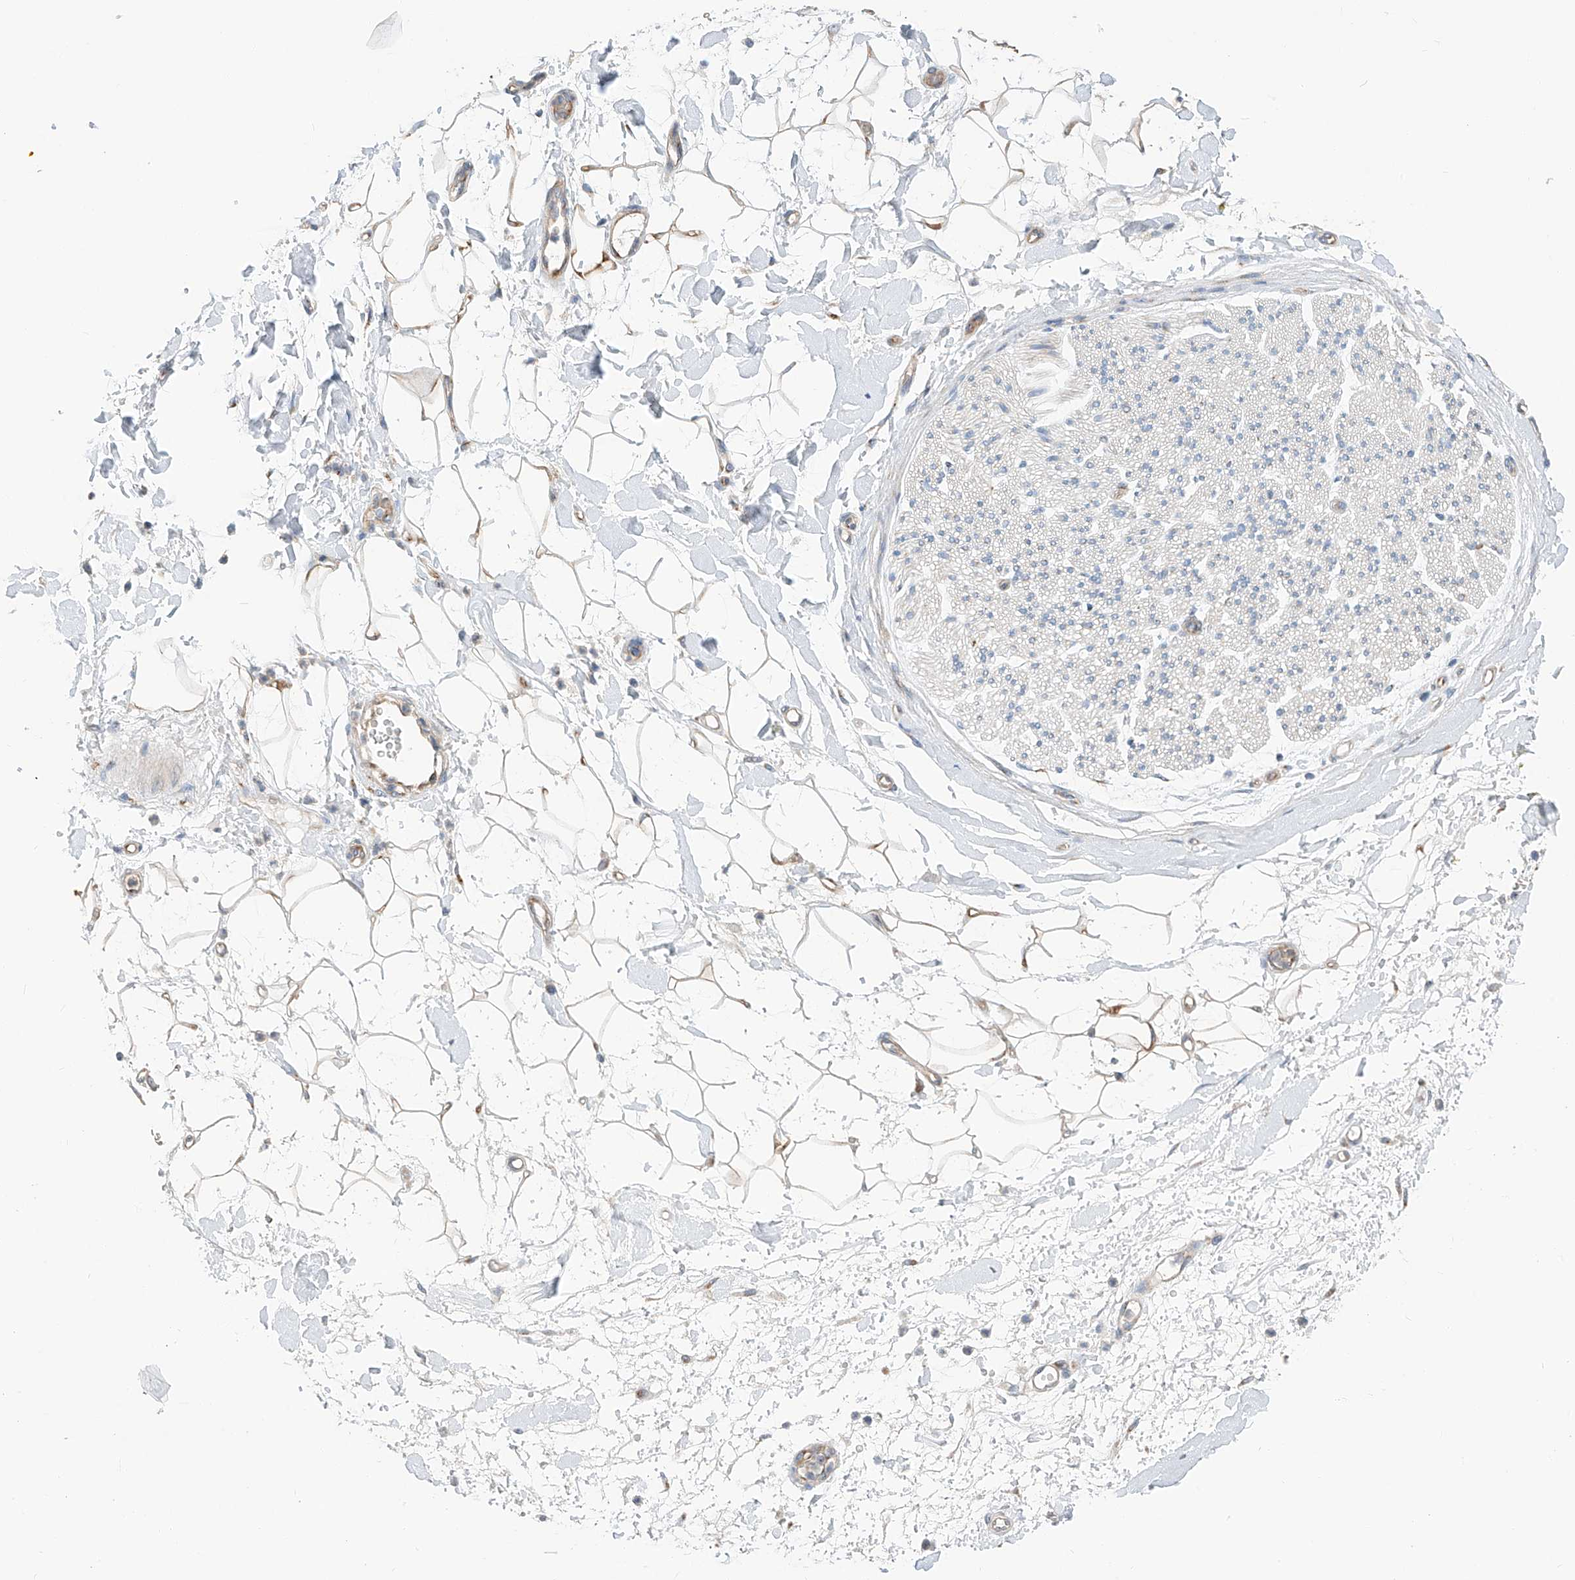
{"staining": {"intensity": "weak", "quantity": "25%-75%", "location": "cytoplasmic/membranous"}, "tissue": "adipose tissue", "cell_type": "Adipocytes", "image_type": "normal", "snomed": [{"axis": "morphology", "description": "Normal tissue, NOS"}, {"axis": "morphology", "description": "Adenocarcinoma, NOS"}, {"axis": "topography", "description": "Pancreas"}, {"axis": "topography", "description": "Peripheral nerve tissue"}], "caption": "The photomicrograph reveals staining of unremarkable adipose tissue, revealing weak cytoplasmic/membranous protein staining (brown color) within adipocytes. Immunohistochemistry stains the protein in brown and the nuclei are stained blue.", "gene": "SLC22A7", "patient": {"sex": "male", "age": 59}}